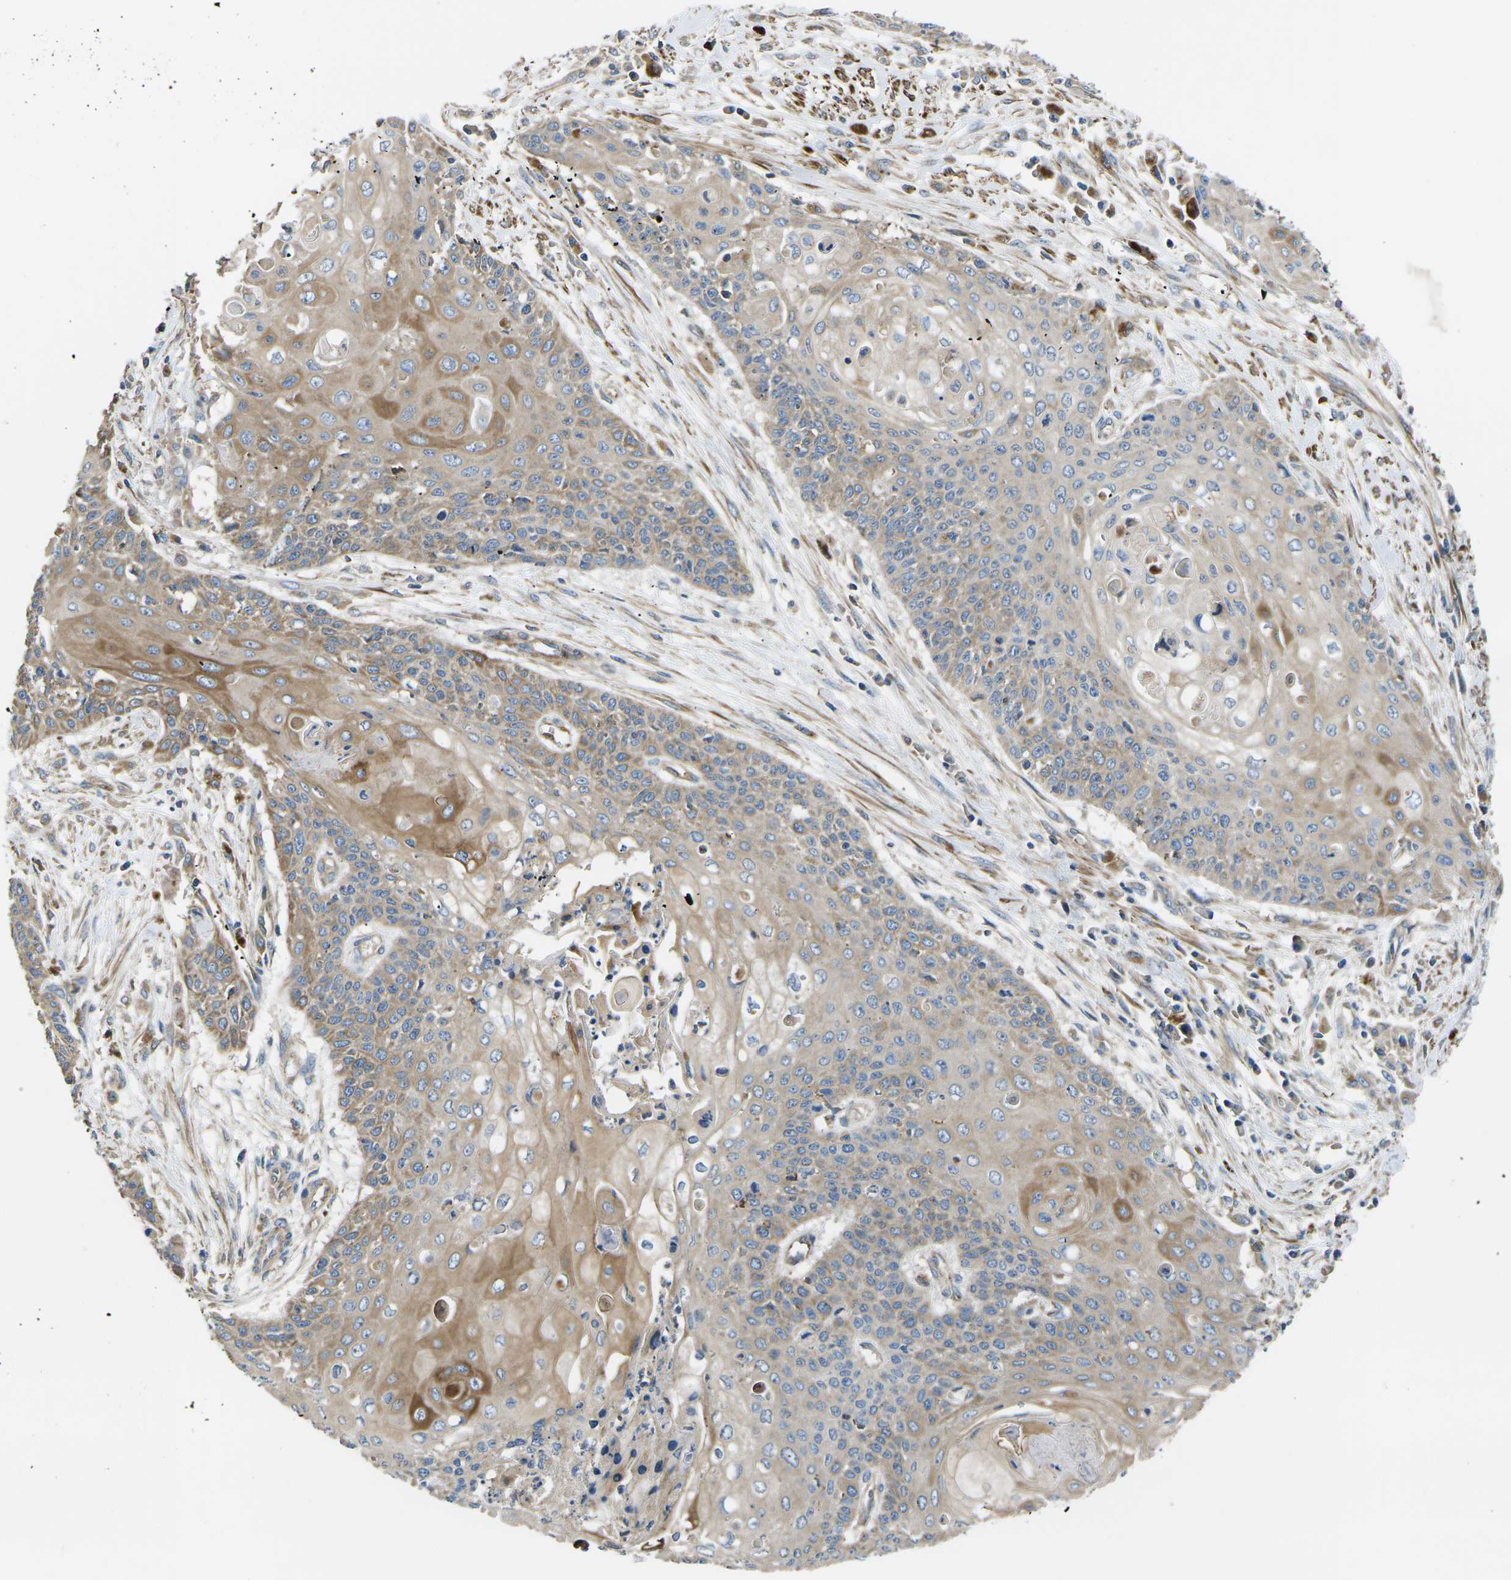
{"staining": {"intensity": "moderate", "quantity": ">75%", "location": "cytoplasmic/membranous"}, "tissue": "cervical cancer", "cell_type": "Tumor cells", "image_type": "cancer", "snomed": [{"axis": "morphology", "description": "Squamous cell carcinoma, NOS"}, {"axis": "topography", "description": "Cervix"}], "caption": "Cervical squamous cell carcinoma stained with DAB IHC shows medium levels of moderate cytoplasmic/membranous positivity in about >75% of tumor cells.", "gene": "KCNJ15", "patient": {"sex": "female", "age": 39}}